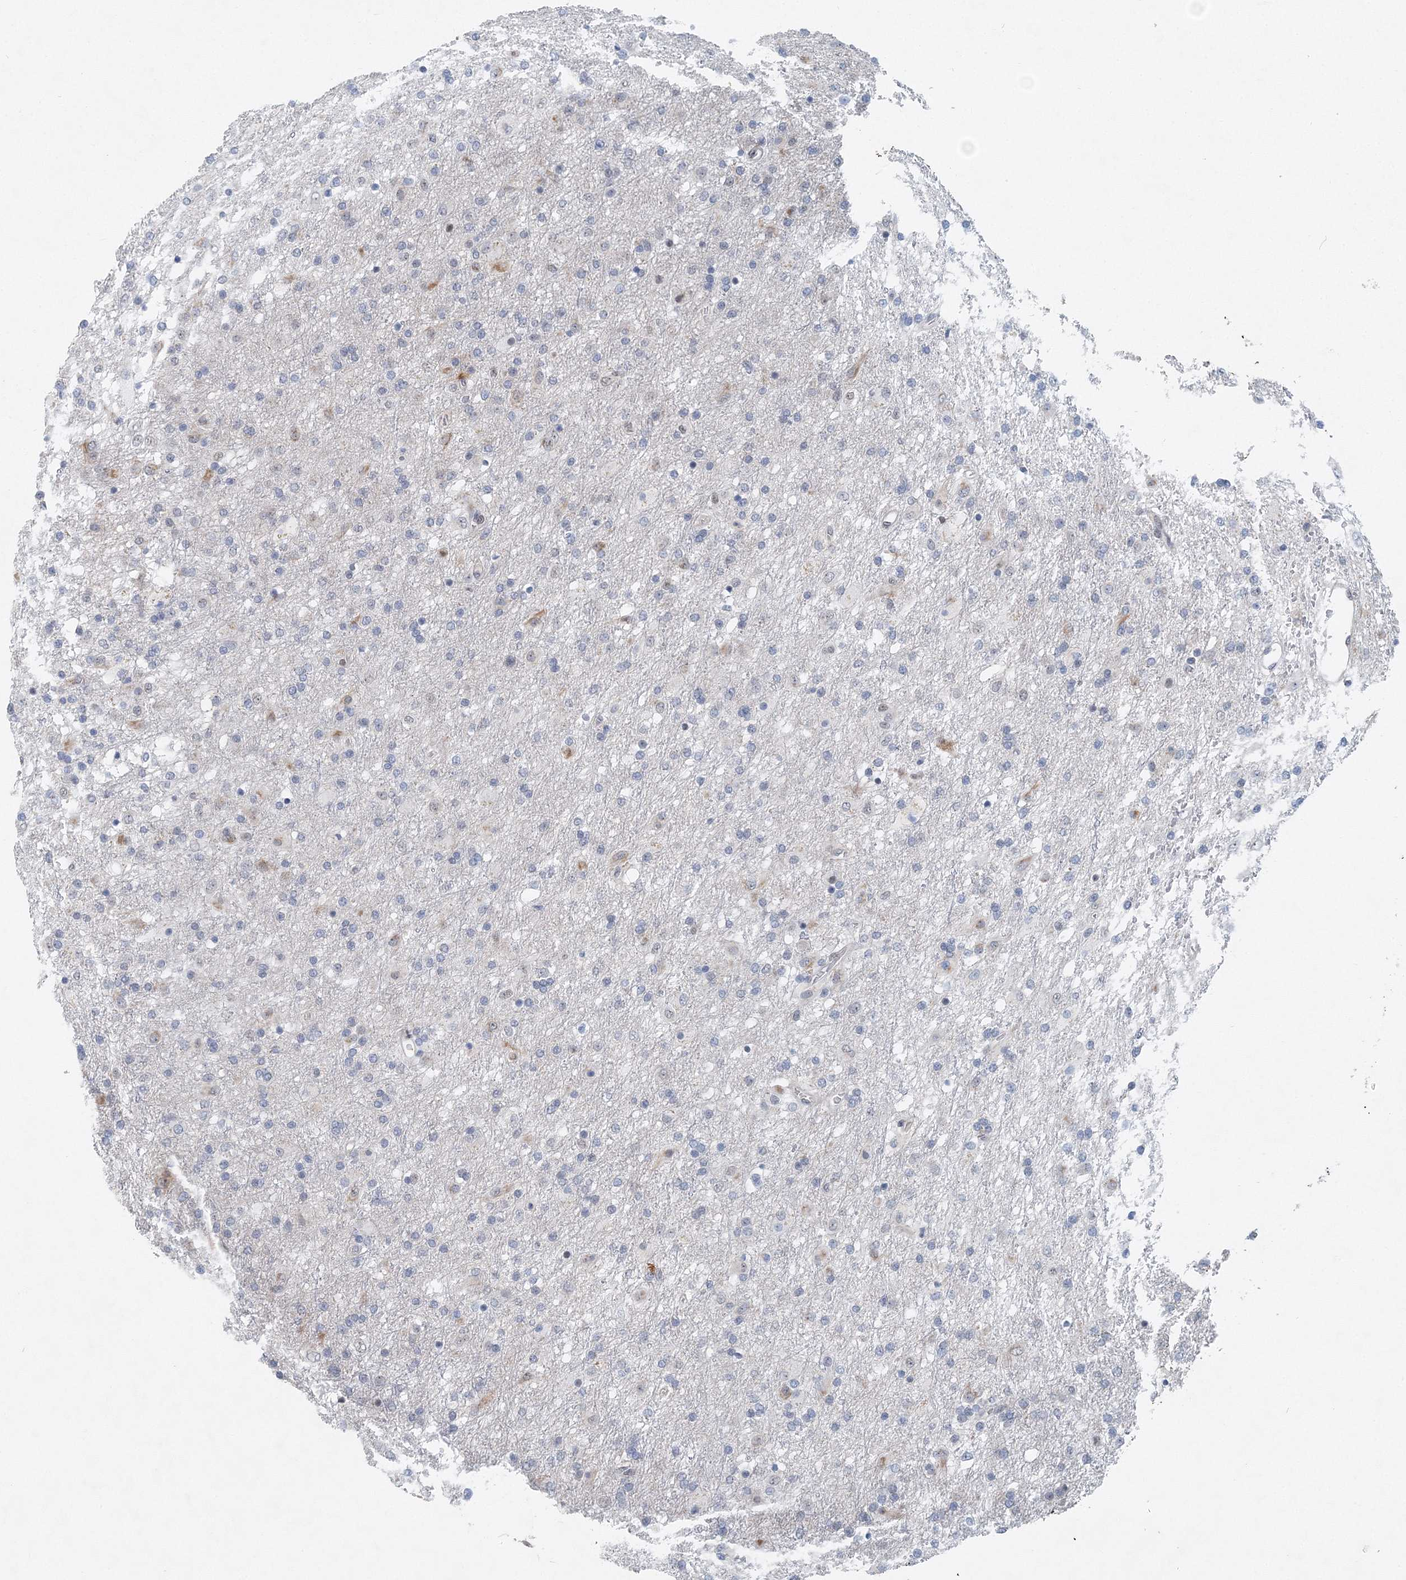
{"staining": {"intensity": "negative", "quantity": "none", "location": "none"}, "tissue": "glioma", "cell_type": "Tumor cells", "image_type": "cancer", "snomed": [{"axis": "morphology", "description": "Glioma, malignant, Low grade"}, {"axis": "topography", "description": "Brain"}], "caption": "Immunohistochemical staining of malignant glioma (low-grade) reveals no significant staining in tumor cells.", "gene": "UIMC1", "patient": {"sex": "male", "age": 65}}